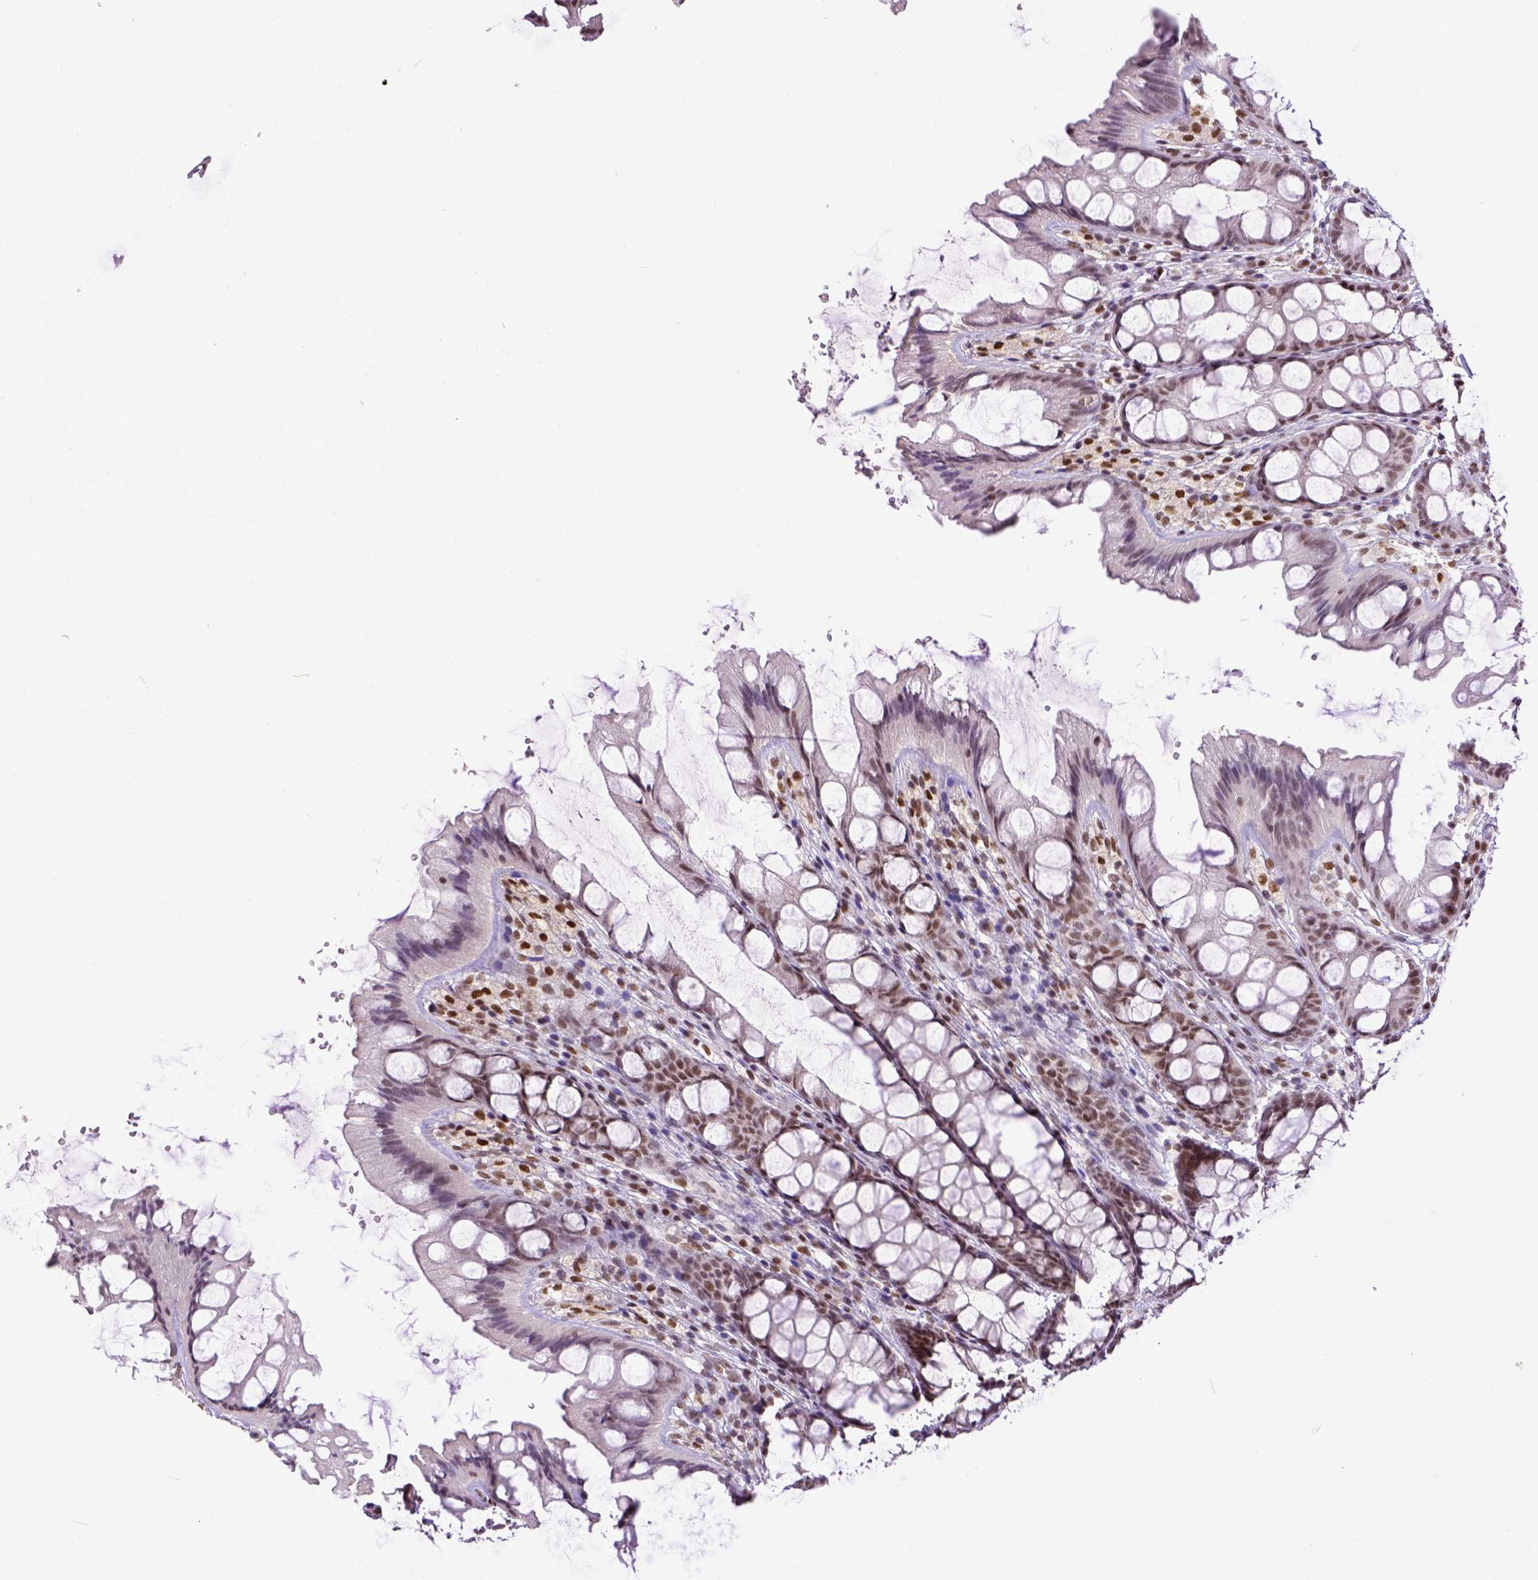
{"staining": {"intensity": "moderate", "quantity": ">75%", "location": "nuclear"}, "tissue": "colon", "cell_type": "Endothelial cells", "image_type": "normal", "snomed": [{"axis": "morphology", "description": "Normal tissue, NOS"}, {"axis": "topography", "description": "Colon"}], "caption": "Colon was stained to show a protein in brown. There is medium levels of moderate nuclear staining in about >75% of endothelial cells. The protein is stained brown, and the nuclei are stained in blue (DAB (3,3'-diaminobenzidine) IHC with brightfield microscopy, high magnification).", "gene": "ERCC1", "patient": {"sex": "male", "age": 47}}